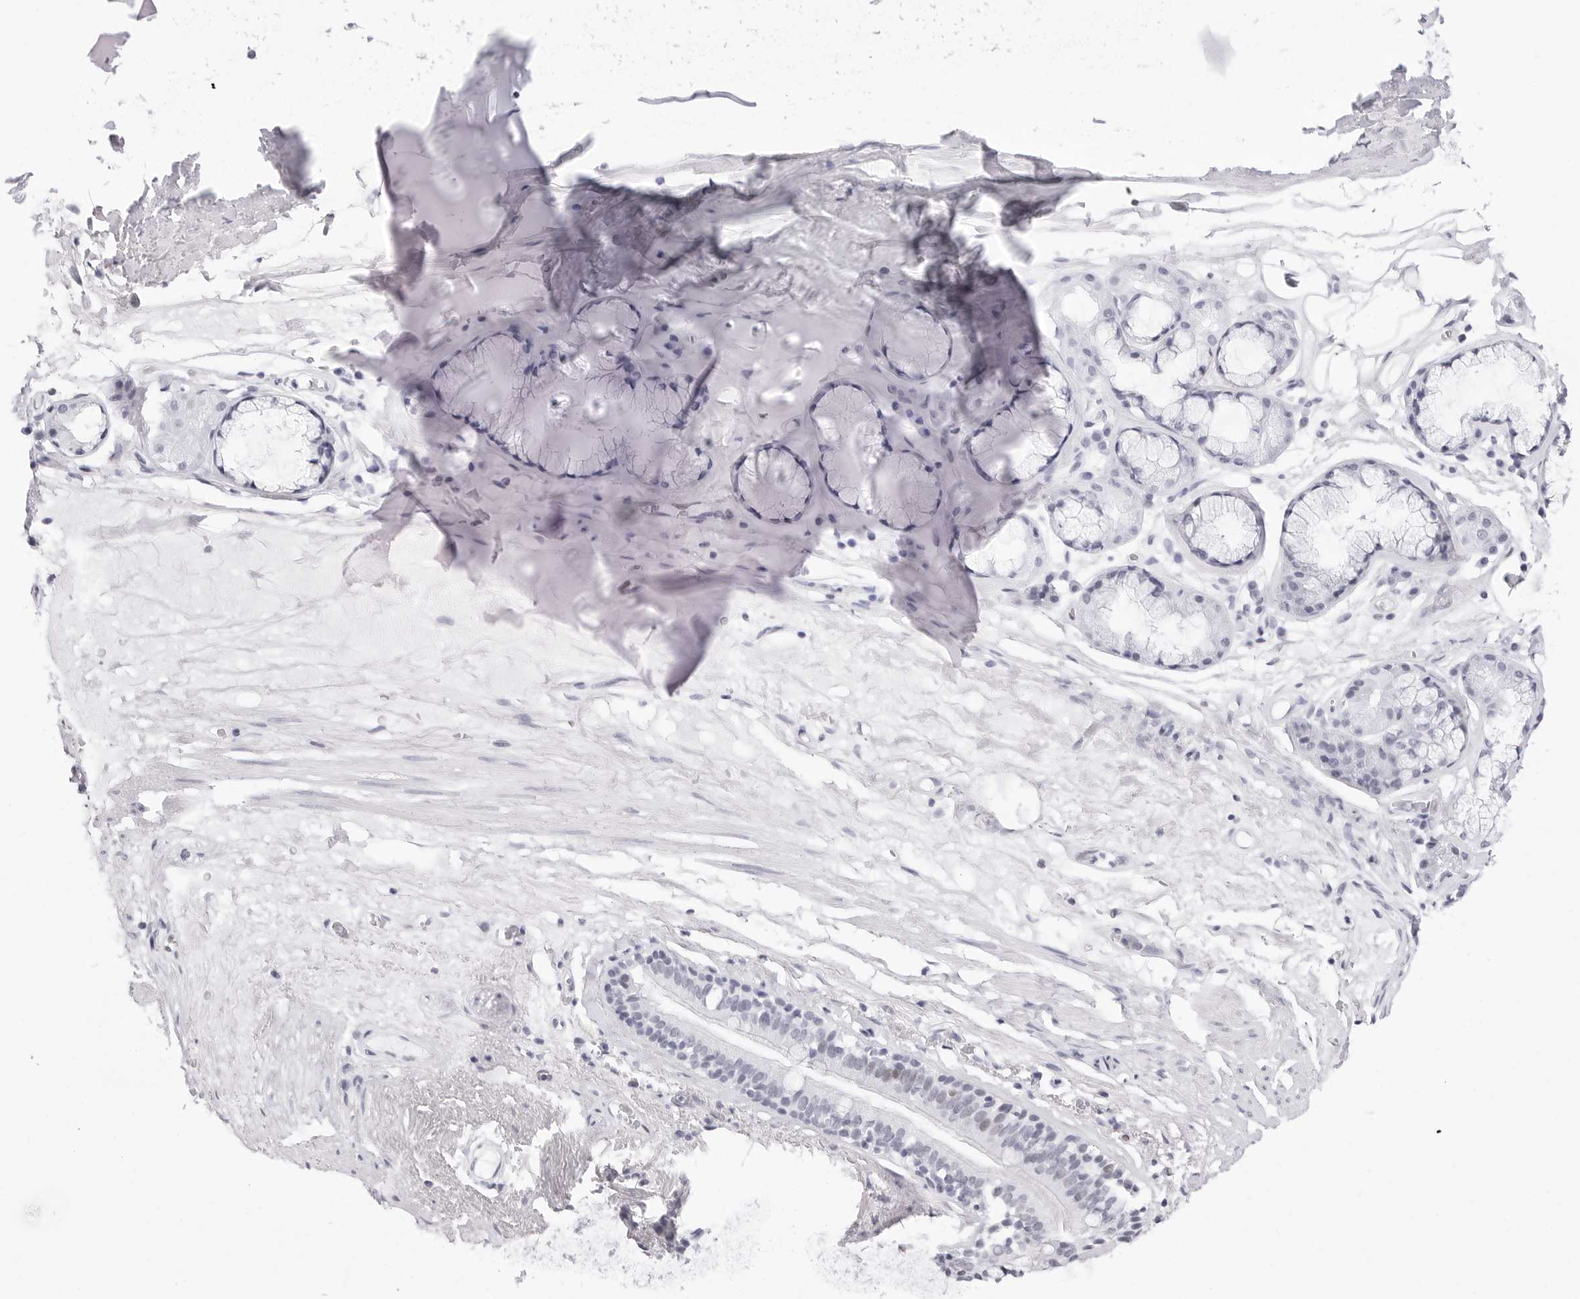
{"staining": {"intensity": "negative", "quantity": "none", "location": "none"}, "tissue": "adipose tissue", "cell_type": "Adipocytes", "image_type": "normal", "snomed": [{"axis": "morphology", "description": "Normal tissue, NOS"}, {"axis": "topography", "description": "Cartilage tissue"}], "caption": "Adipocytes show no significant staining in unremarkable adipose tissue.", "gene": "NASP", "patient": {"sex": "female", "age": 63}}